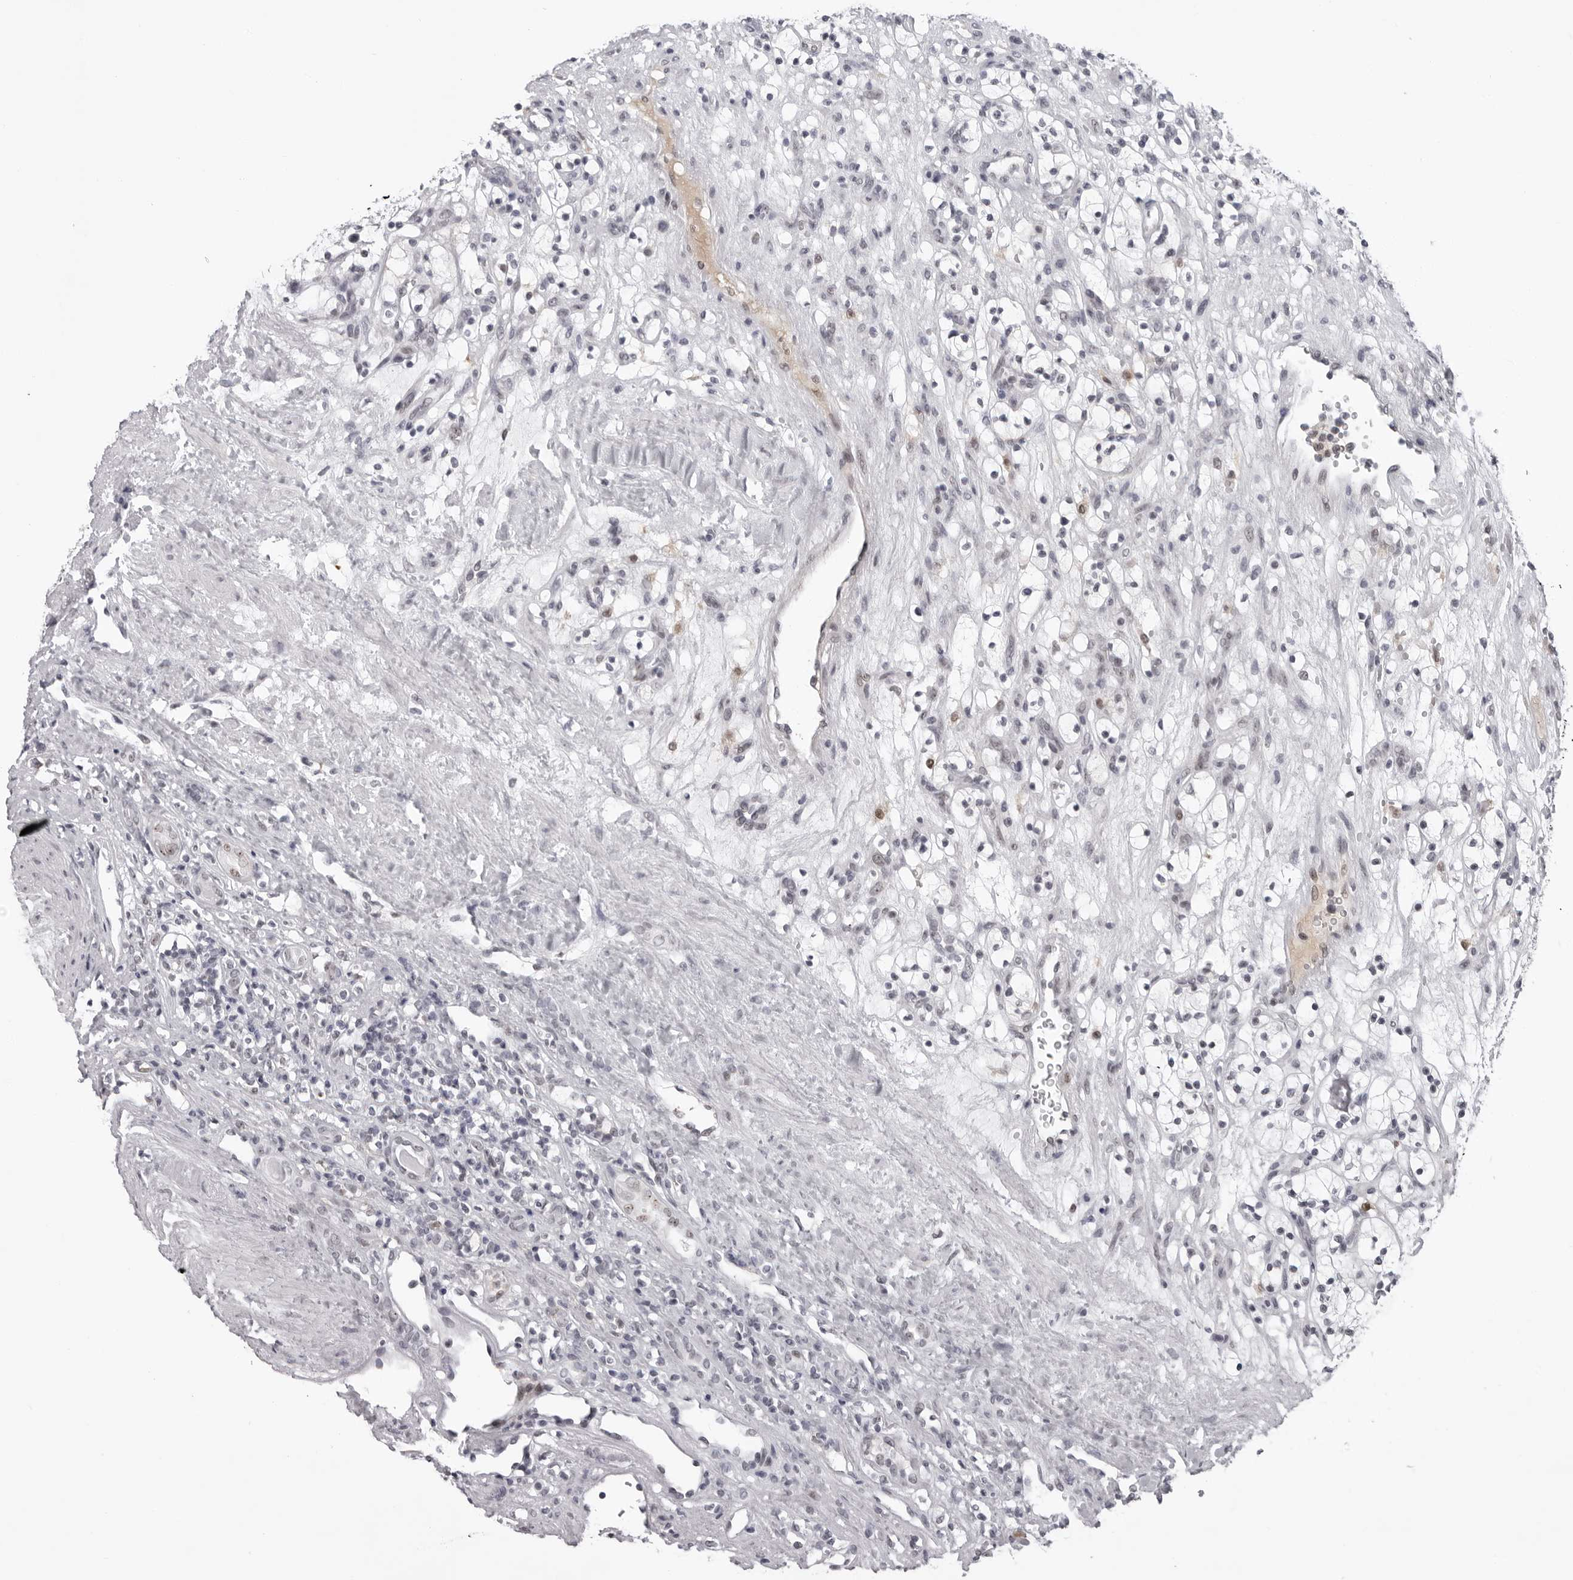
{"staining": {"intensity": "negative", "quantity": "none", "location": "none"}, "tissue": "renal cancer", "cell_type": "Tumor cells", "image_type": "cancer", "snomed": [{"axis": "morphology", "description": "Adenocarcinoma, NOS"}, {"axis": "topography", "description": "Kidney"}], "caption": "Tumor cells show no significant protein positivity in renal cancer.", "gene": "EXOSC10", "patient": {"sex": "female", "age": 57}}